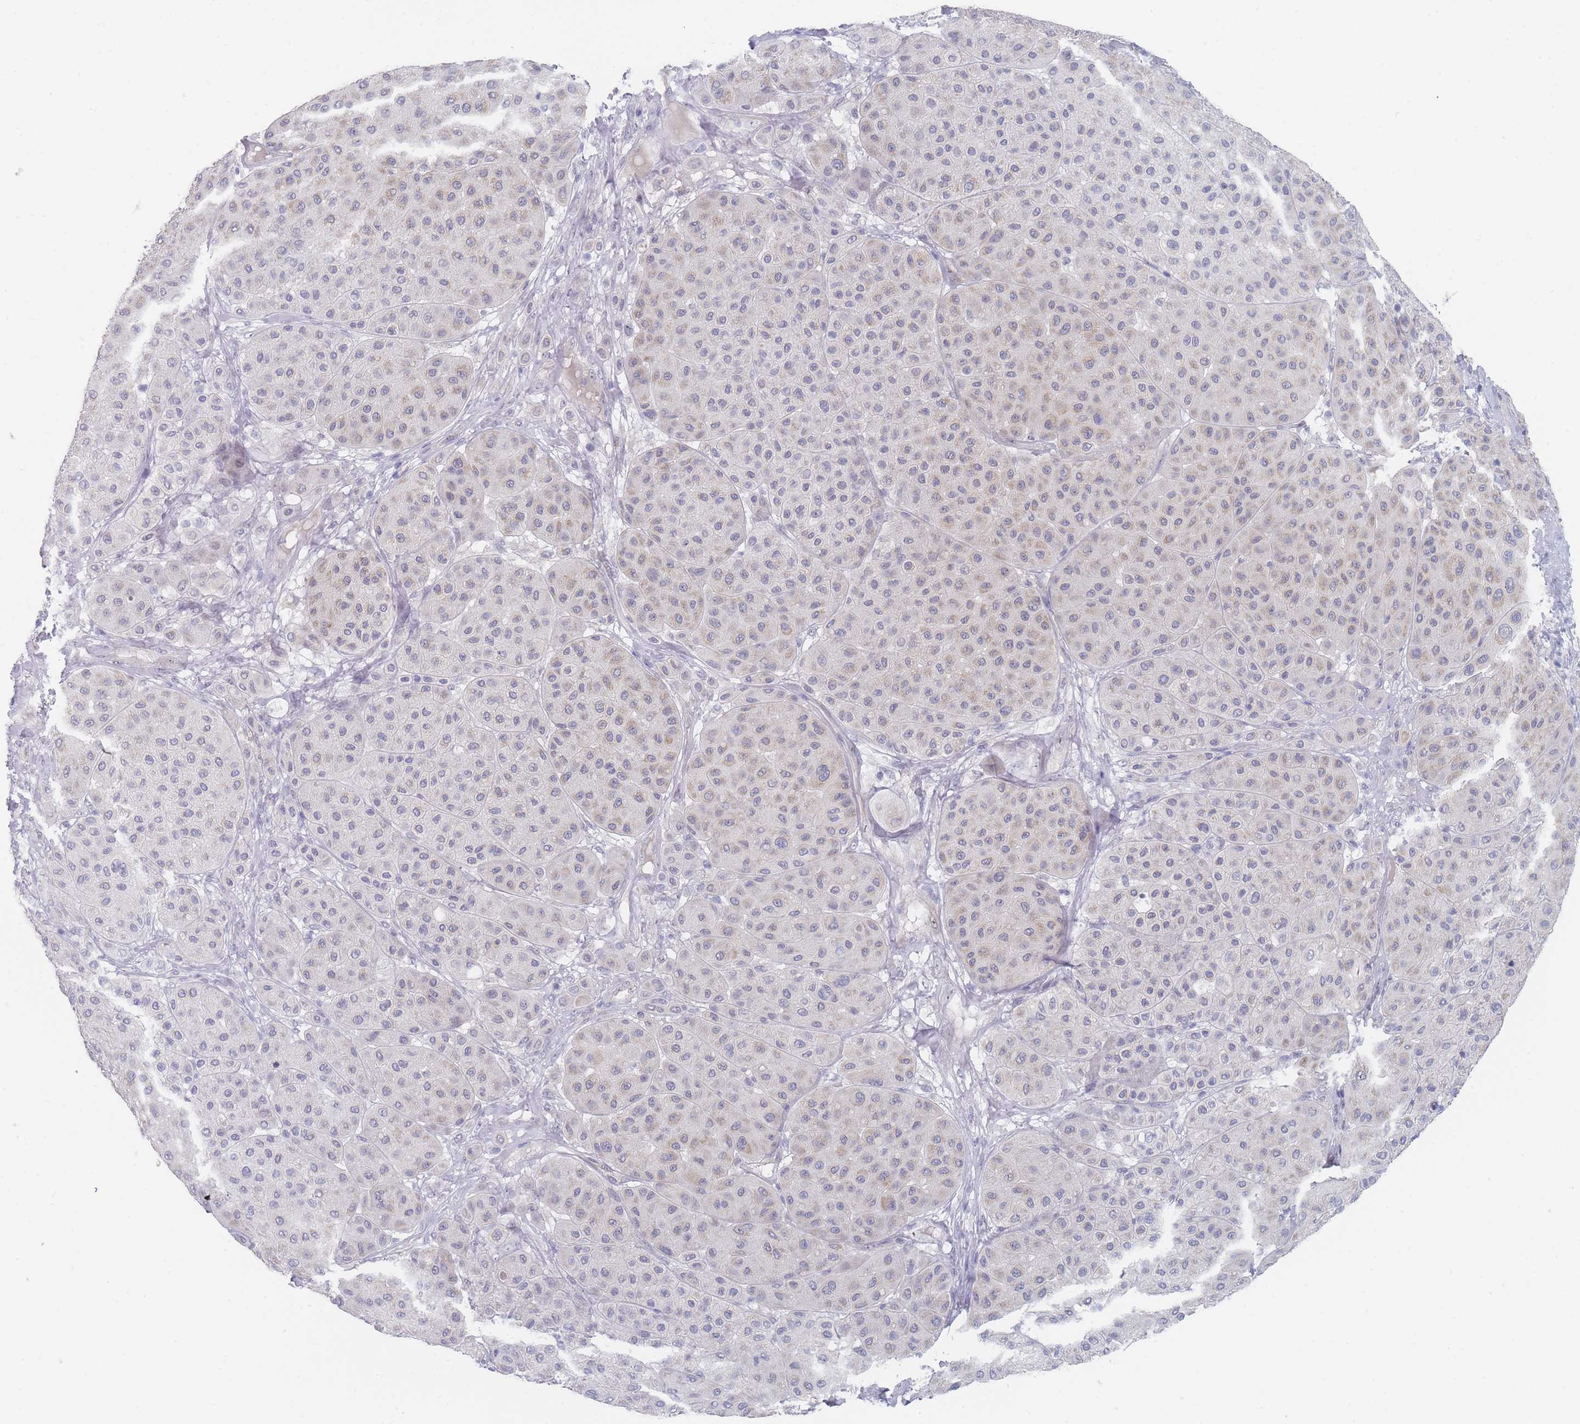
{"staining": {"intensity": "negative", "quantity": "none", "location": "none"}, "tissue": "melanoma", "cell_type": "Tumor cells", "image_type": "cancer", "snomed": [{"axis": "morphology", "description": "Malignant melanoma, Metastatic site"}, {"axis": "topography", "description": "Smooth muscle"}], "caption": "Immunohistochemistry (IHC) image of neoplastic tissue: human malignant melanoma (metastatic site) stained with DAB shows no significant protein expression in tumor cells.", "gene": "RNF8", "patient": {"sex": "male", "age": 41}}